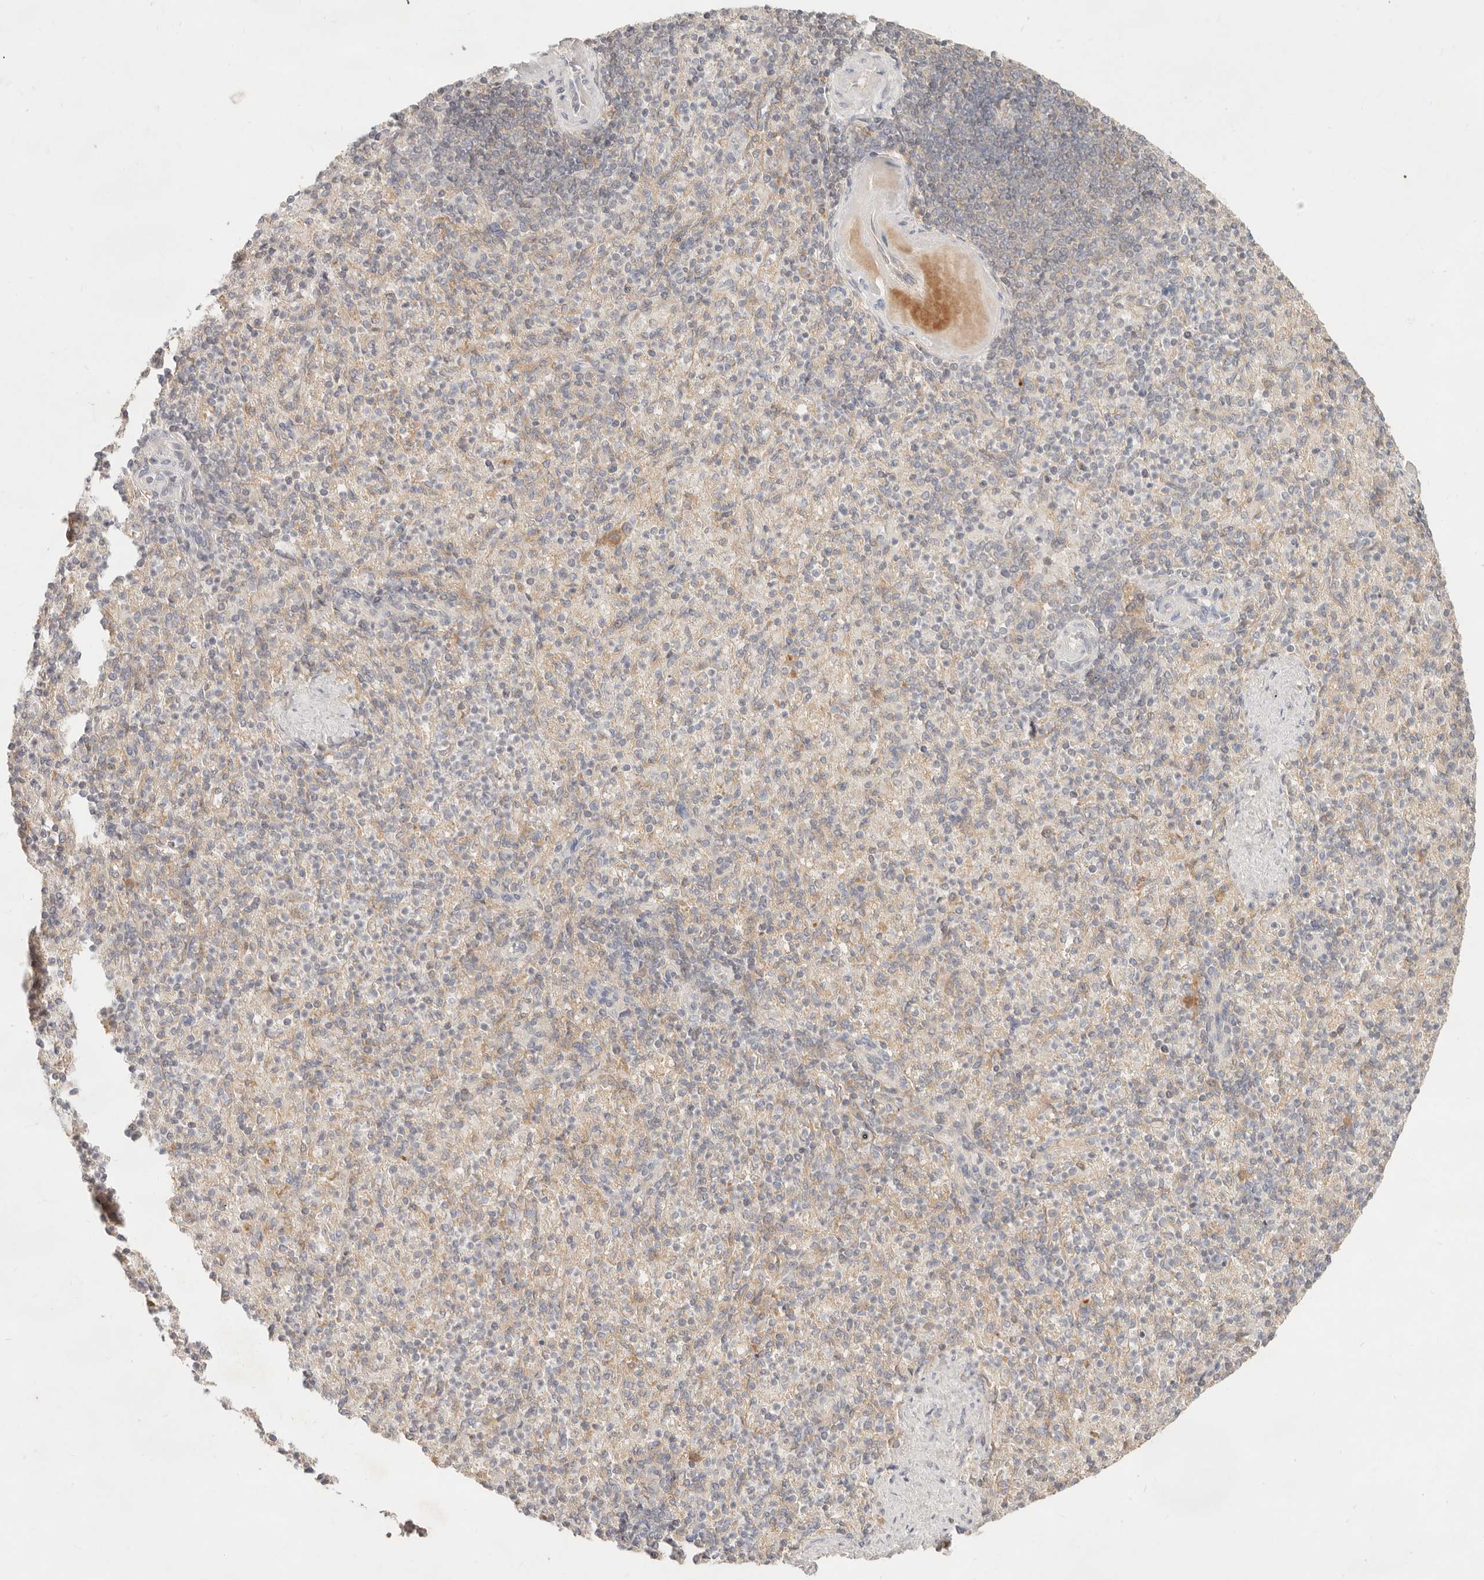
{"staining": {"intensity": "negative", "quantity": "none", "location": "none"}, "tissue": "spleen", "cell_type": "Cells in red pulp", "image_type": "normal", "snomed": [{"axis": "morphology", "description": "Normal tissue, NOS"}, {"axis": "topography", "description": "Spleen"}], "caption": "Human spleen stained for a protein using immunohistochemistry (IHC) displays no expression in cells in red pulp.", "gene": "NECAP2", "patient": {"sex": "female", "age": 74}}